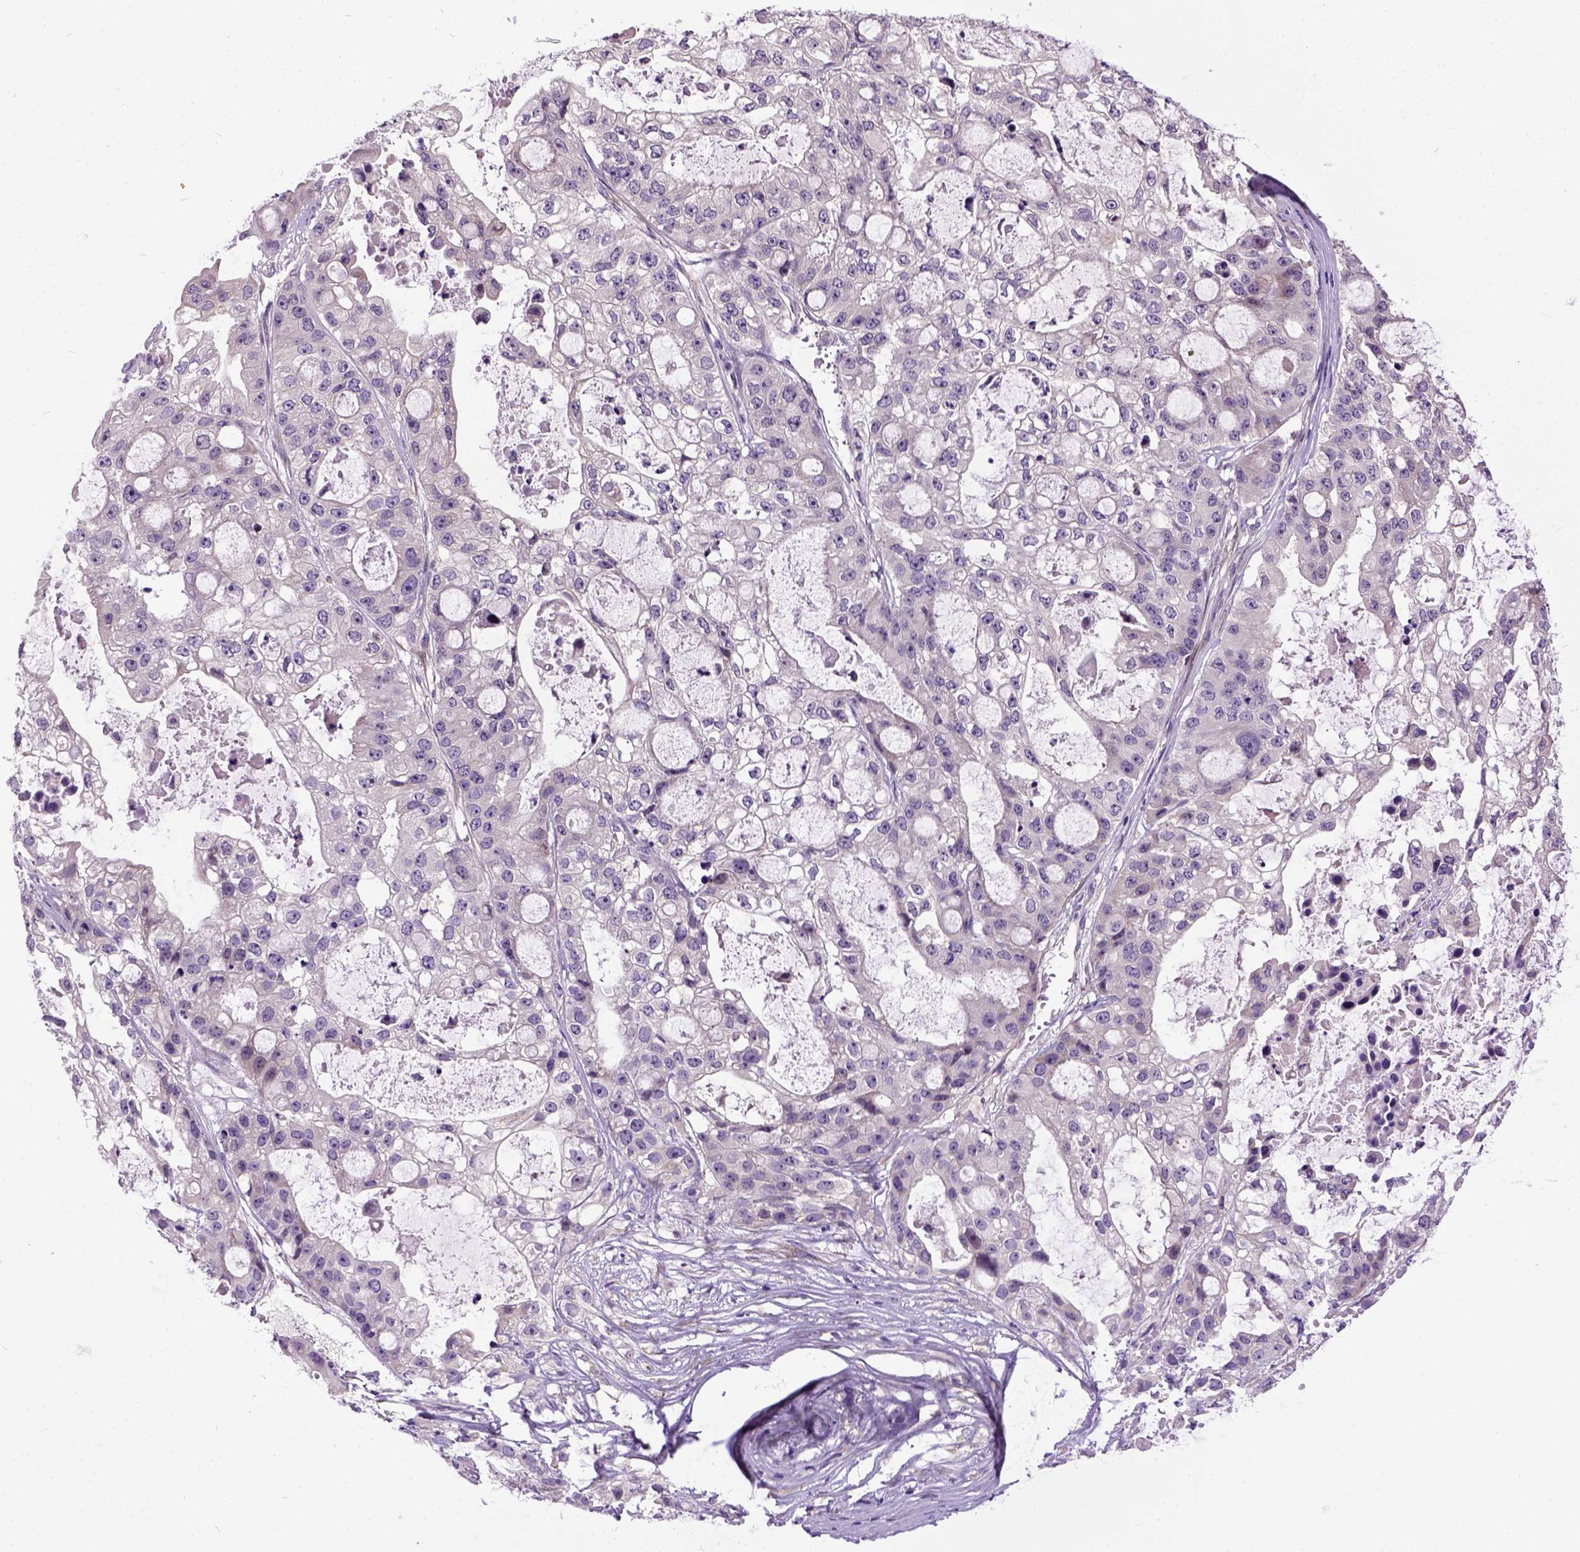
{"staining": {"intensity": "negative", "quantity": "none", "location": "none"}, "tissue": "ovarian cancer", "cell_type": "Tumor cells", "image_type": "cancer", "snomed": [{"axis": "morphology", "description": "Cystadenocarcinoma, serous, NOS"}, {"axis": "topography", "description": "Ovary"}], "caption": "Immunohistochemistry micrograph of human serous cystadenocarcinoma (ovarian) stained for a protein (brown), which reveals no positivity in tumor cells.", "gene": "NEK5", "patient": {"sex": "female", "age": 56}}